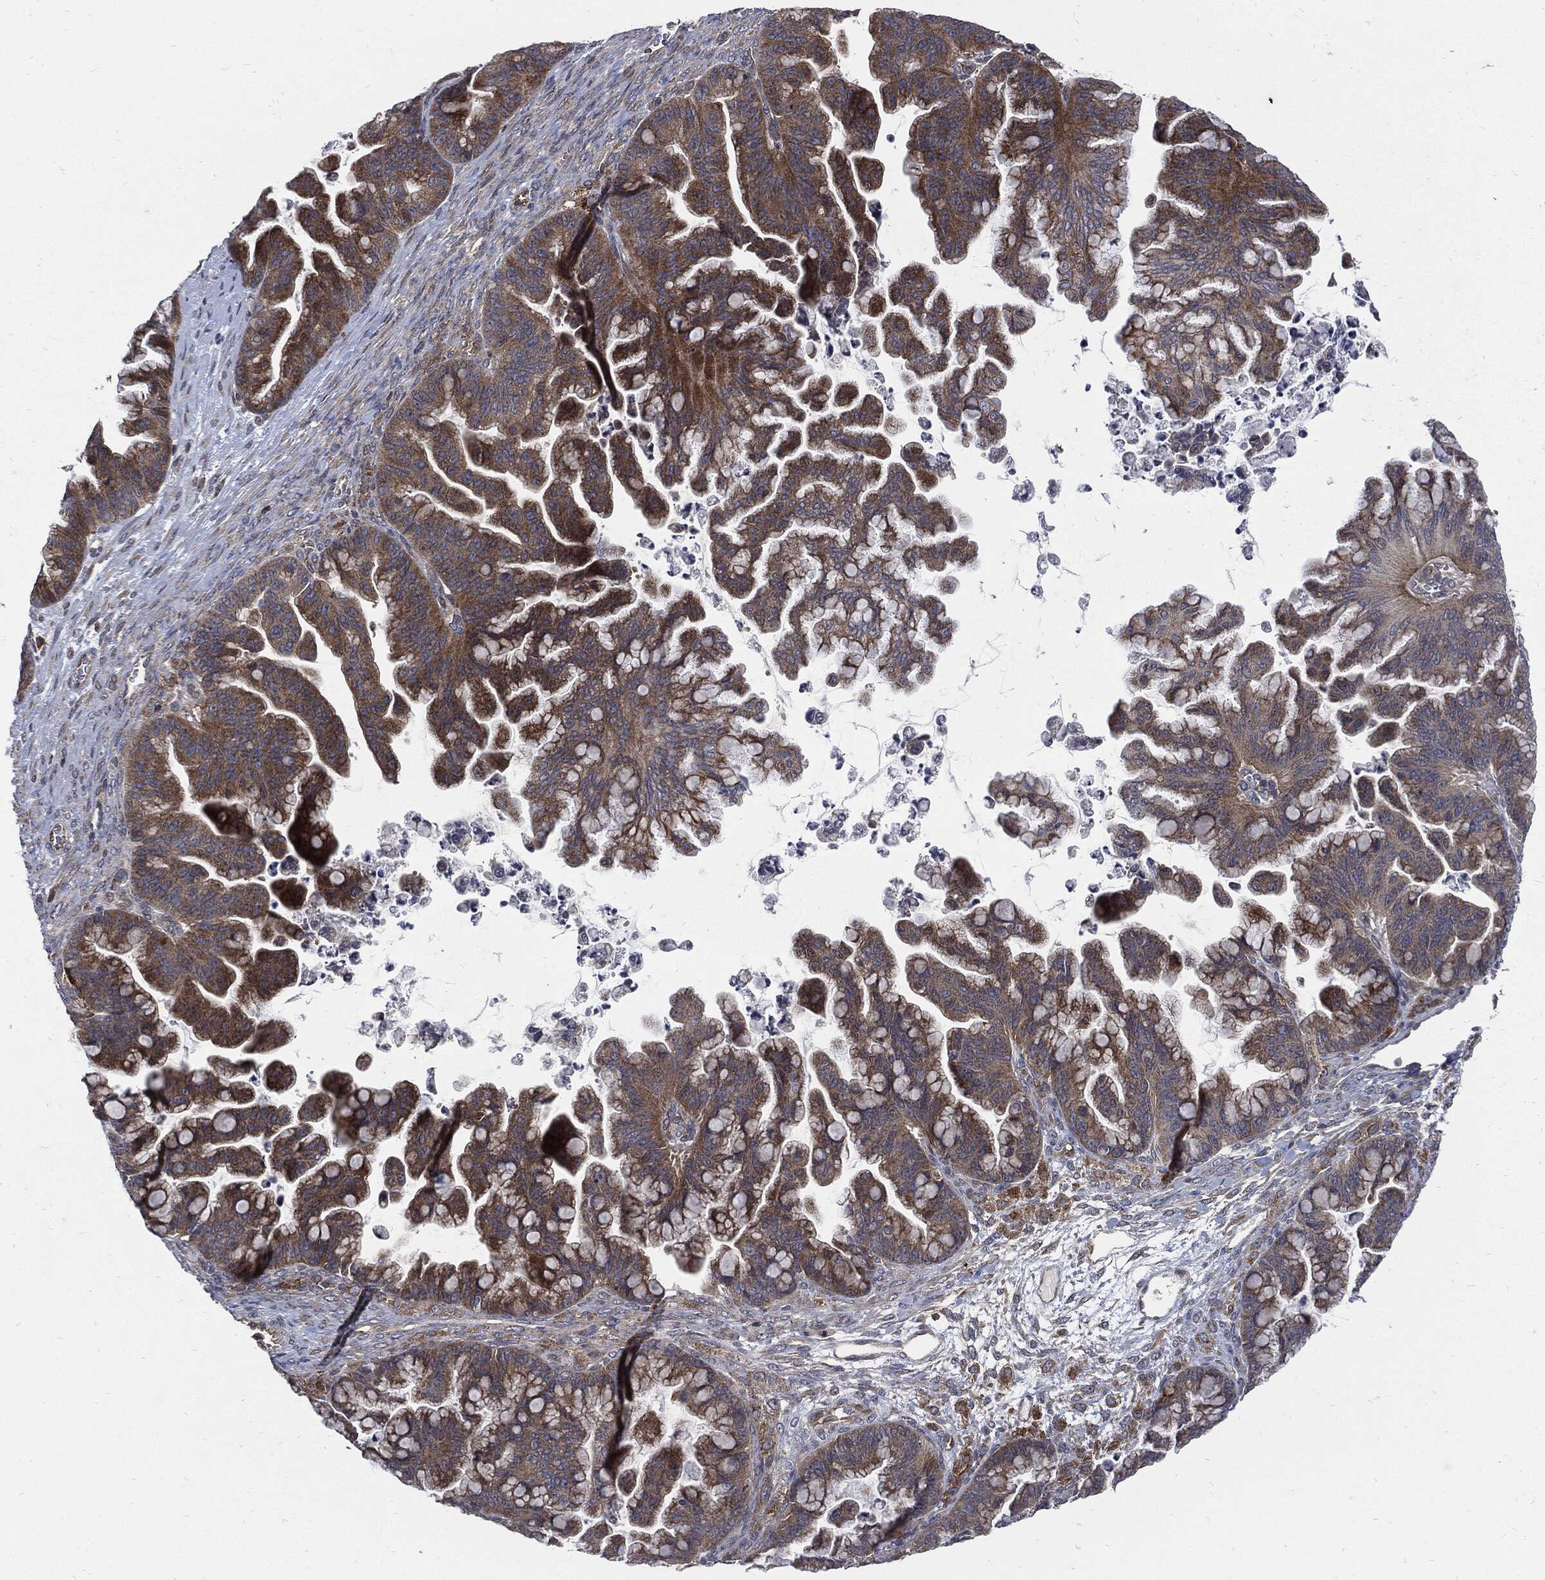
{"staining": {"intensity": "moderate", "quantity": "25%-75%", "location": "cytoplasmic/membranous"}, "tissue": "ovarian cancer", "cell_type": "Tumor cells", "image_type": "cancer", "snomed": [{"axis": "morphology", "description": "Cystadenocarcinoma, mucinous, NOS"}, {"axis": "topography", "description": "Ovary"}], "caption": "Ovarian mucinous cystadenocarcinoma was stained to show a protein in brown. There is medium levels of moderate cytoplasmic/membranous expression in approximately 25%-75% of tumor cells.", "gene": "SLC31A2", "patient": {"sex": "female", "age": 67}}